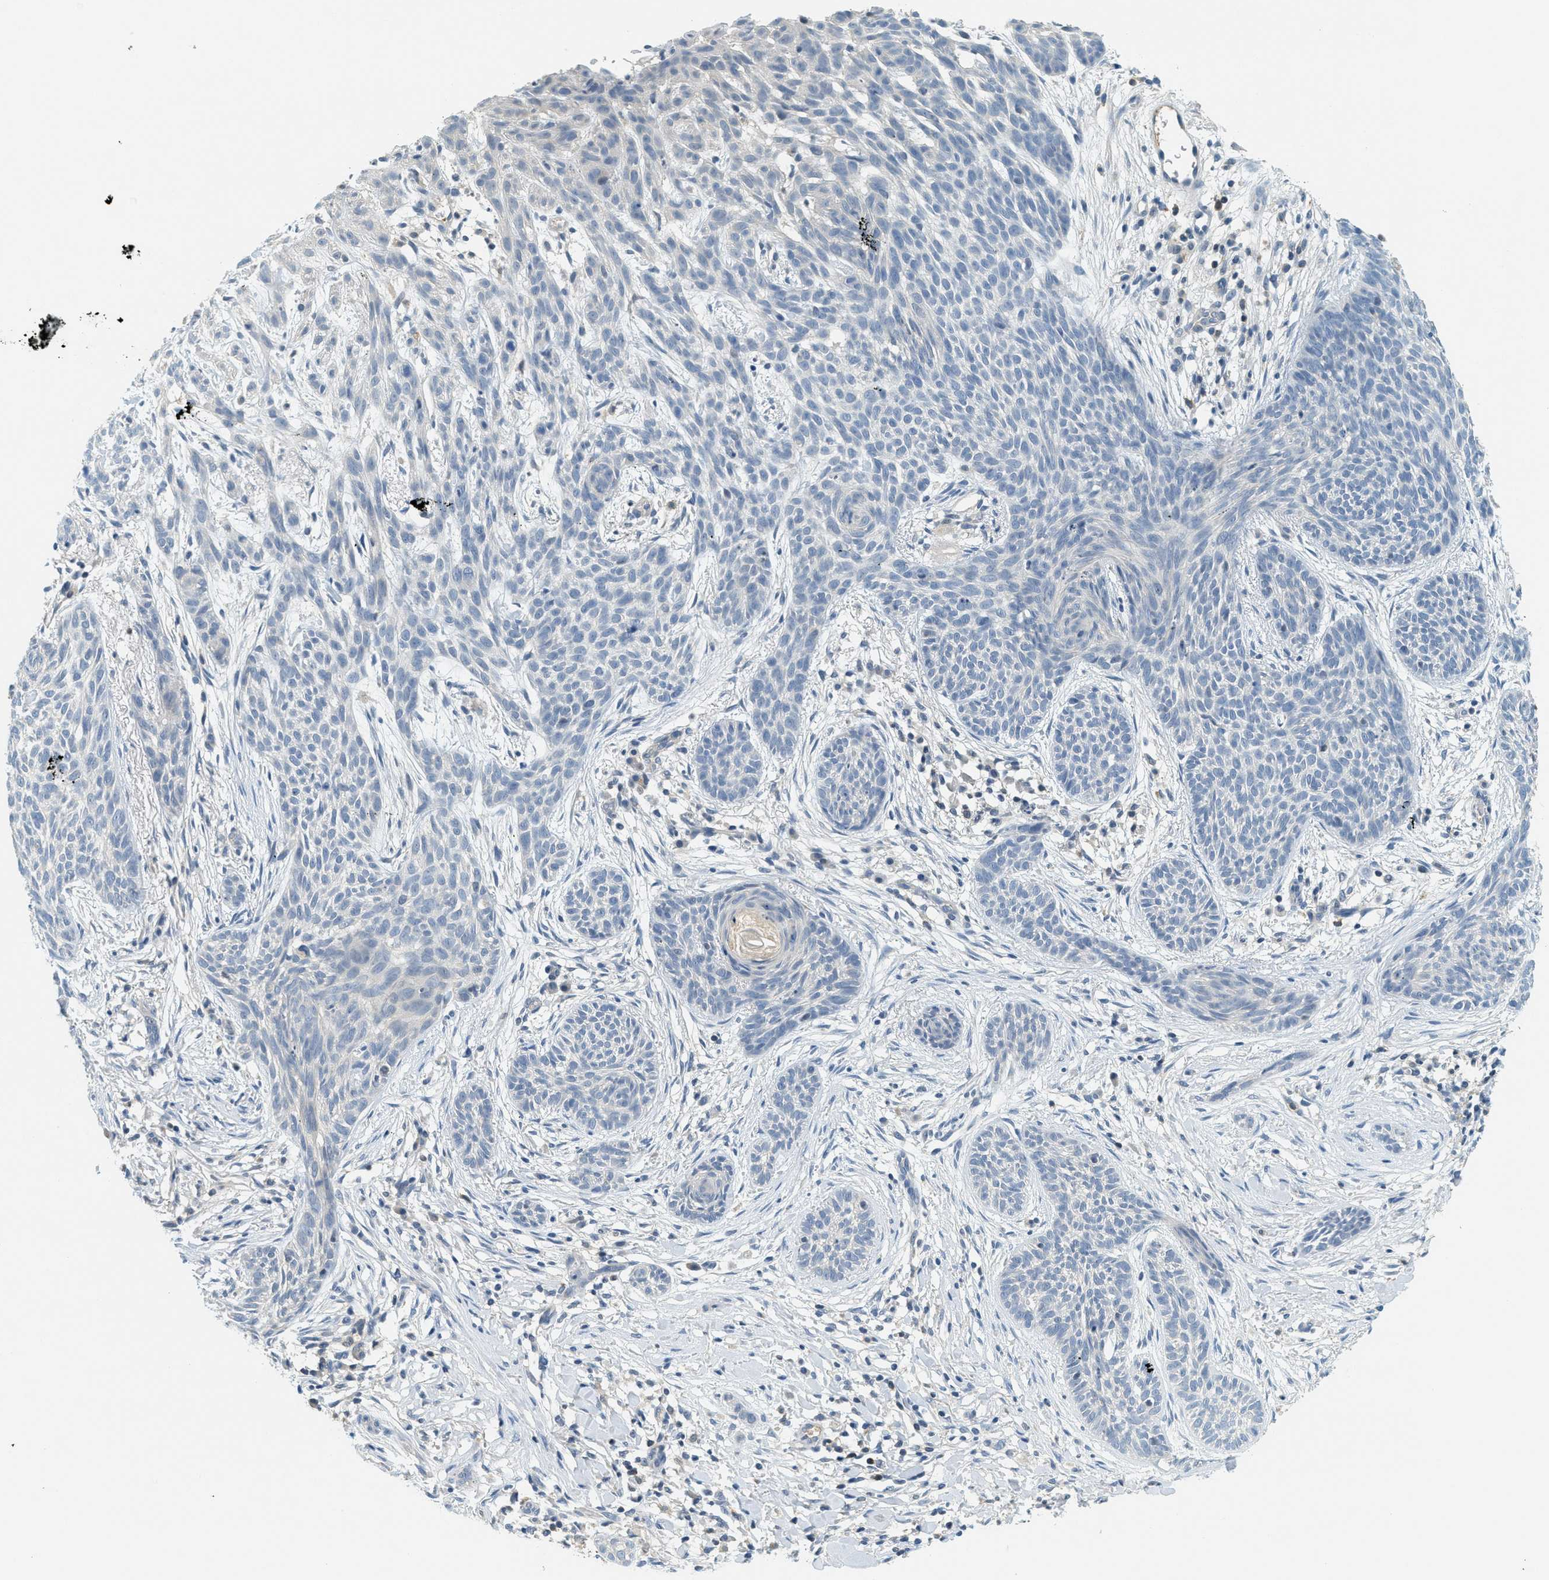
{"staining": {"intensity": "negative", "quantity": "none", "location": "none"}, "tissue": "skin cancer", "cell_type": "Tumor cells", "image_type": "cancer", "snomed": [{"axis": "morphology", "description": "Basal cell carcinoma"}, {"axis": "topography", "description": "Skin"}], "caption": "A histopathology image of human skin cancer (basal cell carcinoma) is negative for staining in tumor cells.", "gene": "RASGRP2", "patient": {"sex": "female", "age": 59}}